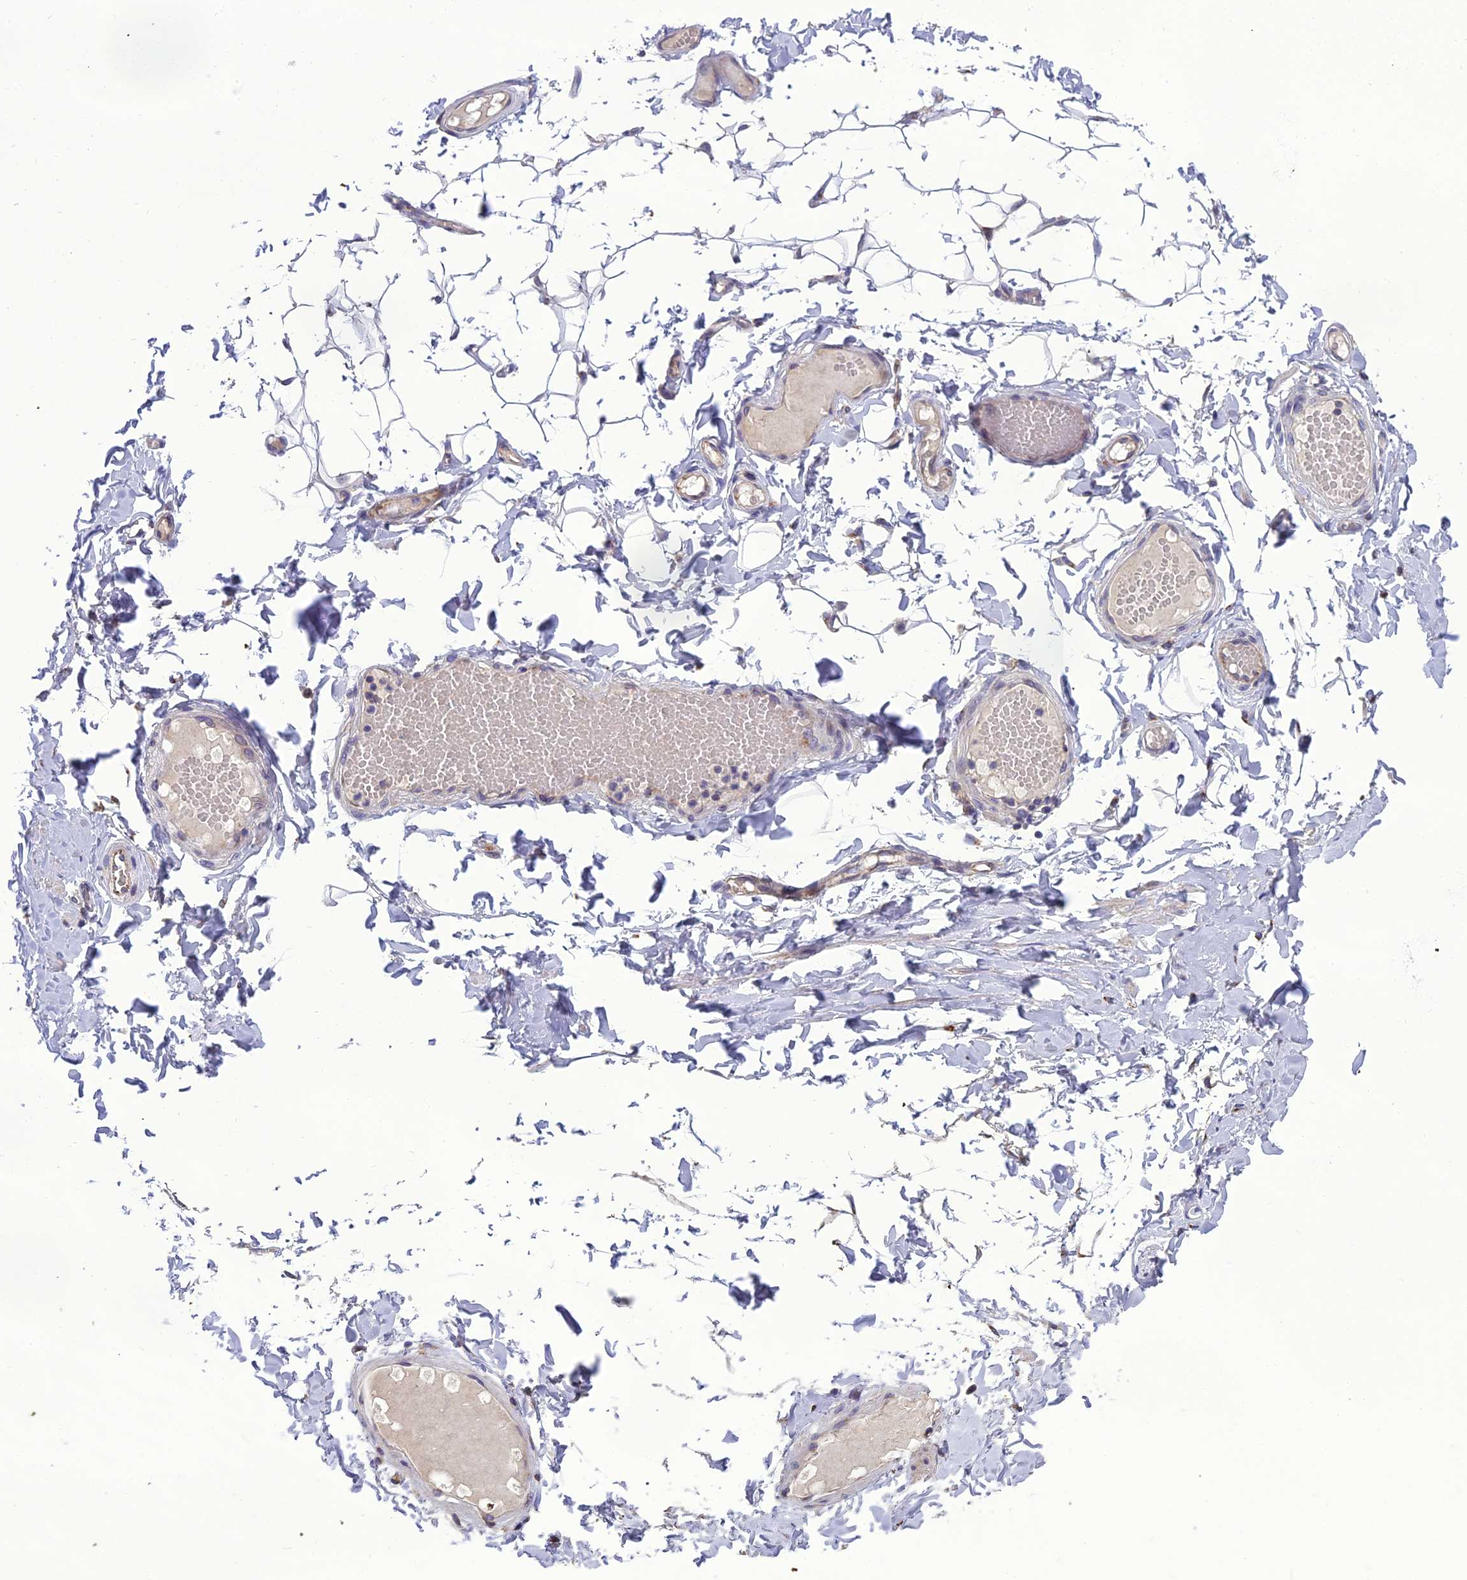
{"staining": {"intensity": "negative", "quantity": "none", "location": "none"}, "tissue": "adipose tissue", "cell_type": "Adipocytes", "image_type": "normal", "snomed": [{"axis": "morphology", "description": "Normal tissue, NOS"}, {"axis": "topography", "description": "Adipose tissue"}, {"axis": "topography", "description": "Vascular tissue"}, {"axis": "topography", "description": "Peripheral nerve tissue"}], "caption": "IHC of normal adipose tissue demonstrates no staining in adipocytes.", "gene": "GOLPH3", "patient": {"sex": "male", "age": 25}}